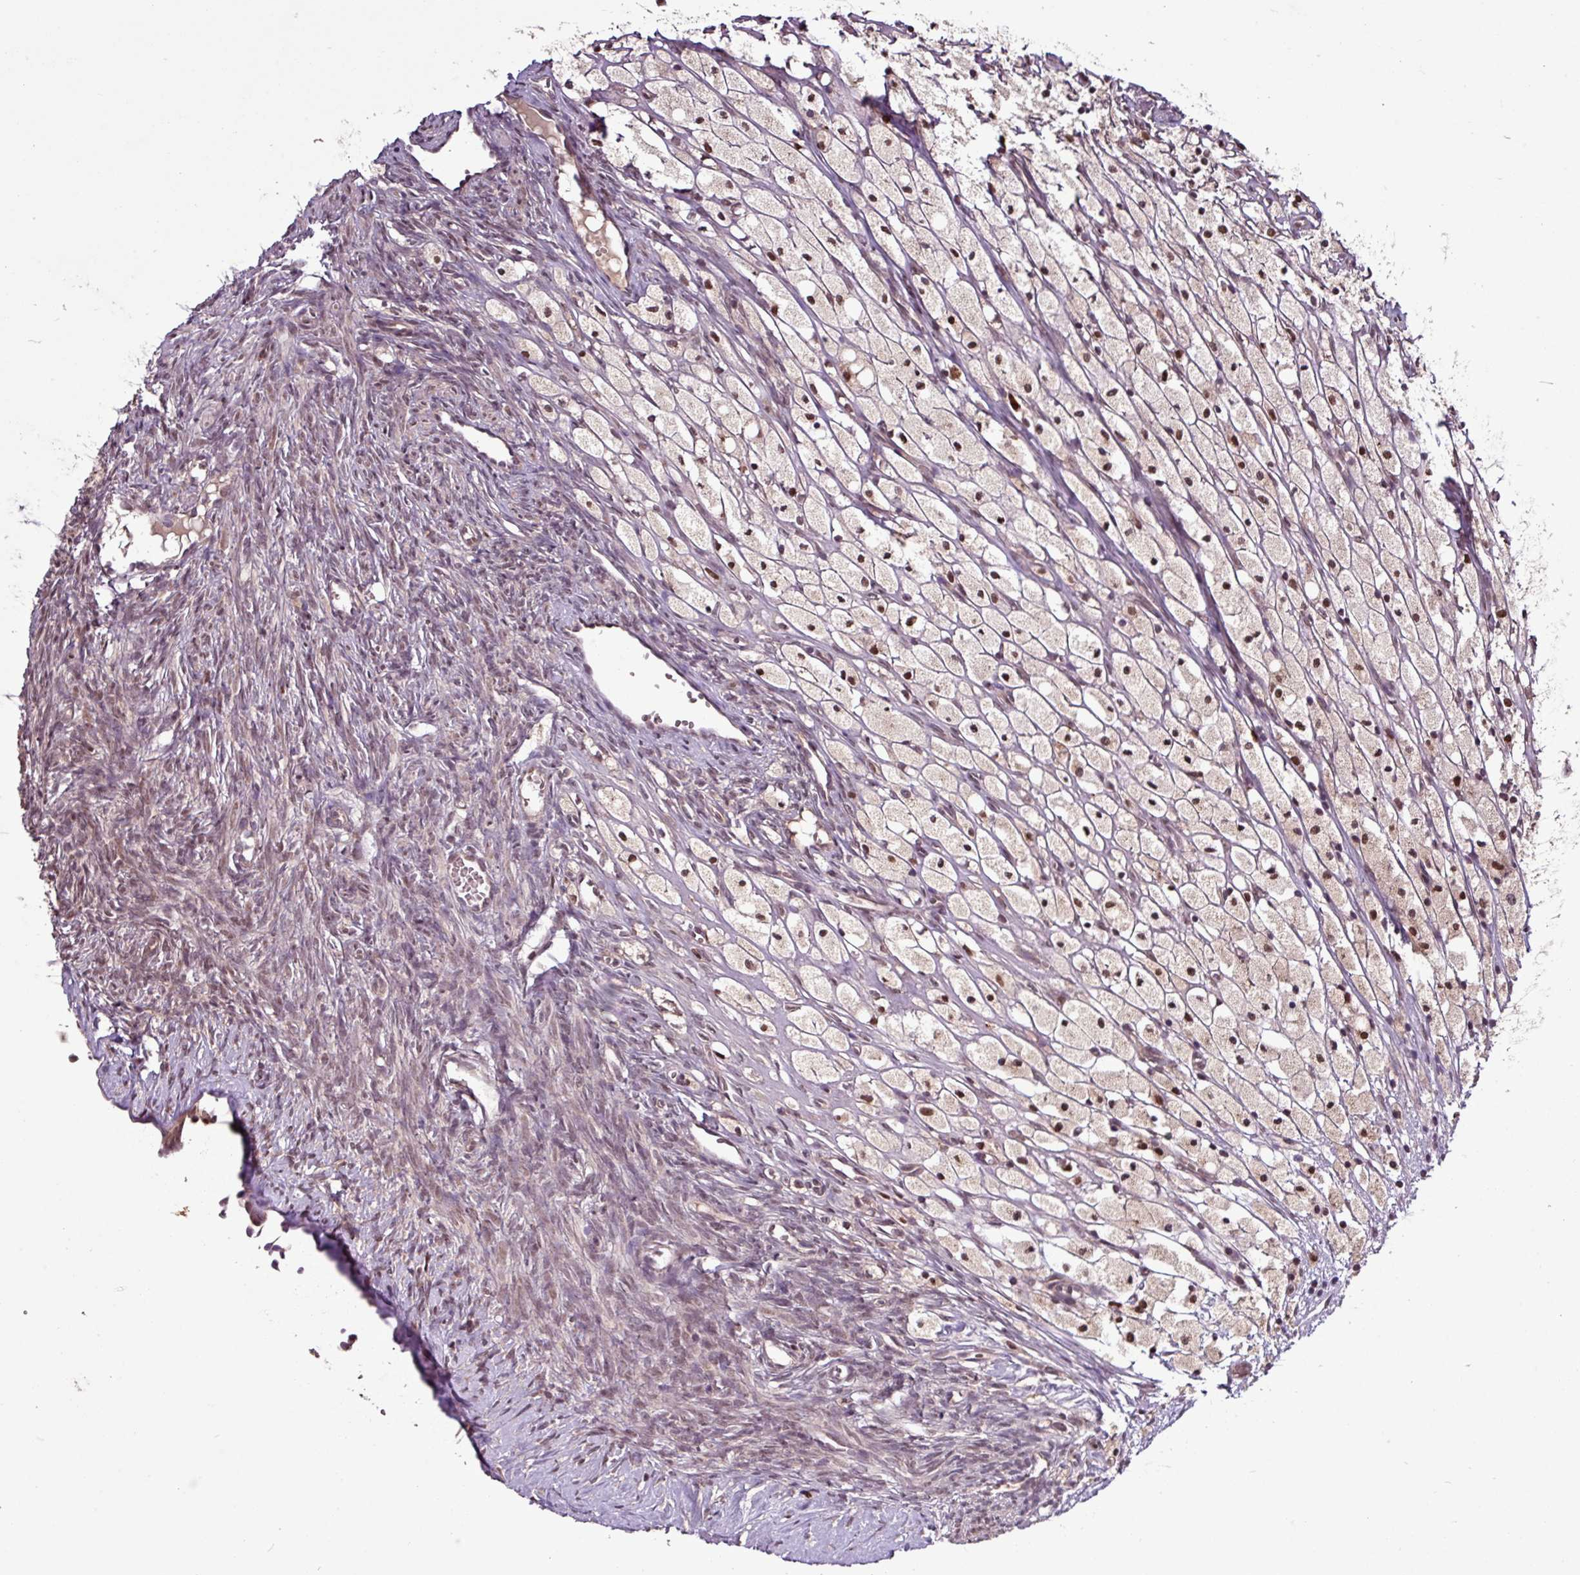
{"staining": {"intensity": "weak", "quantity": ">75%", "location": "cytoplasmic/membranous,nuclear"}, "tissue": "ovary", "cell_type": "Follicle cells", "image_type": "normal", "snomed": [{"axis": "morphology", "description": "Normal tissue, NOS"}, {"axis": "topography", "description": "Ovary"}], "caption": "A high-resolution image shows IHC staining of unremarkable ovary, which shows weak cytoplasmic/membranous,nuclear positivity in approximately >75% of follicle cells.", "gene": "SKIC2", "patient": {"sex": "female", "age": 51}}